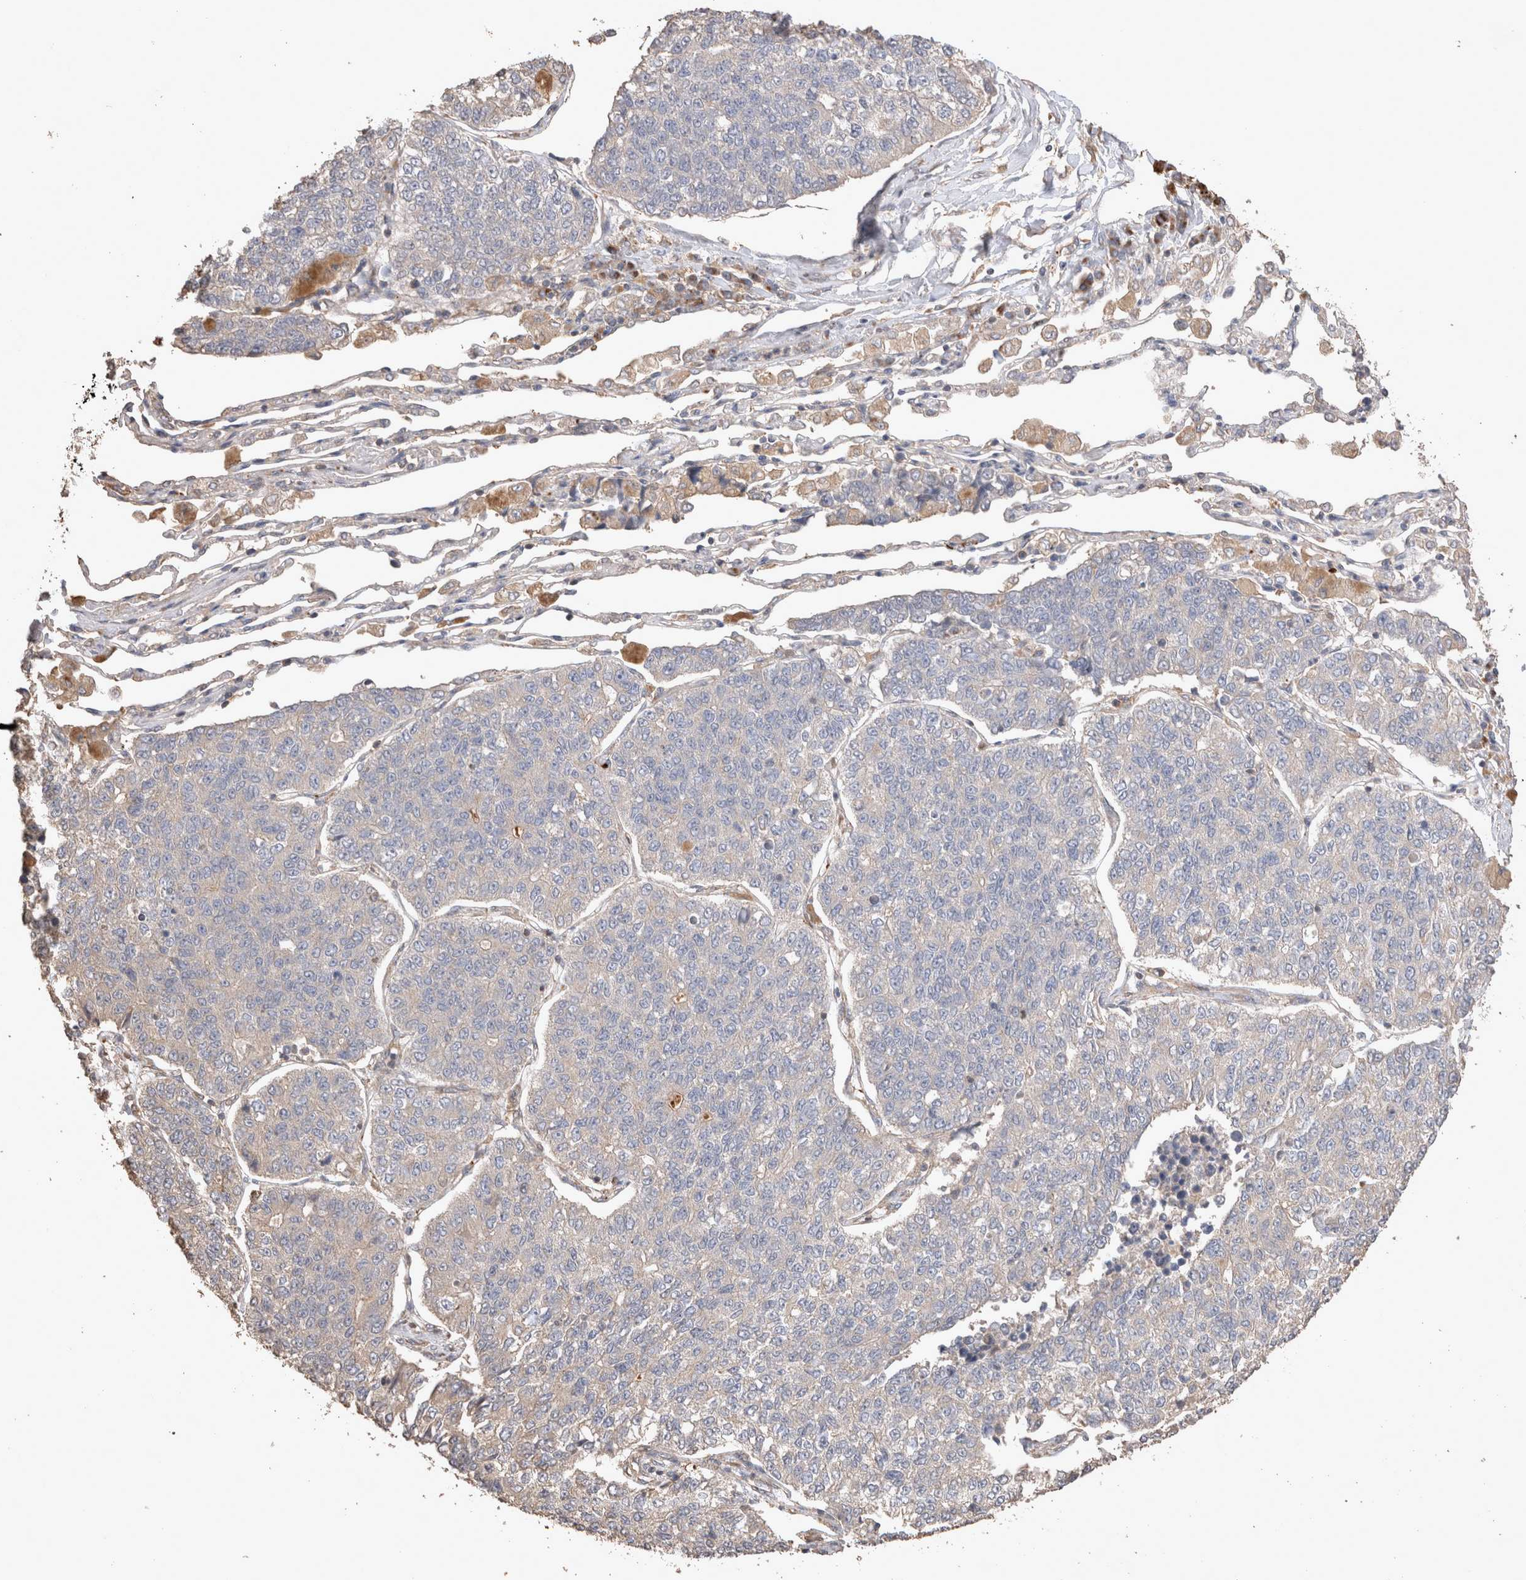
{"staining": {"intensity": "weak", "quantity": "<25%", "location": "cytoplasmic/membranous"}, "tissue": "lung cancer", "cell_type": "Tumor cells", "image_type": "cancer", "snomed": [{"axis": "morphology", "description": "Adenocarcinoma, NOS"}, {"axis": "topography", "description": "Lung"}], "caption": "Tumor cells are negative for brown protein staining in adenocarcinoma (lung).", "gene": "SNX31", "patient": {"sex": "male", "age": 49}}